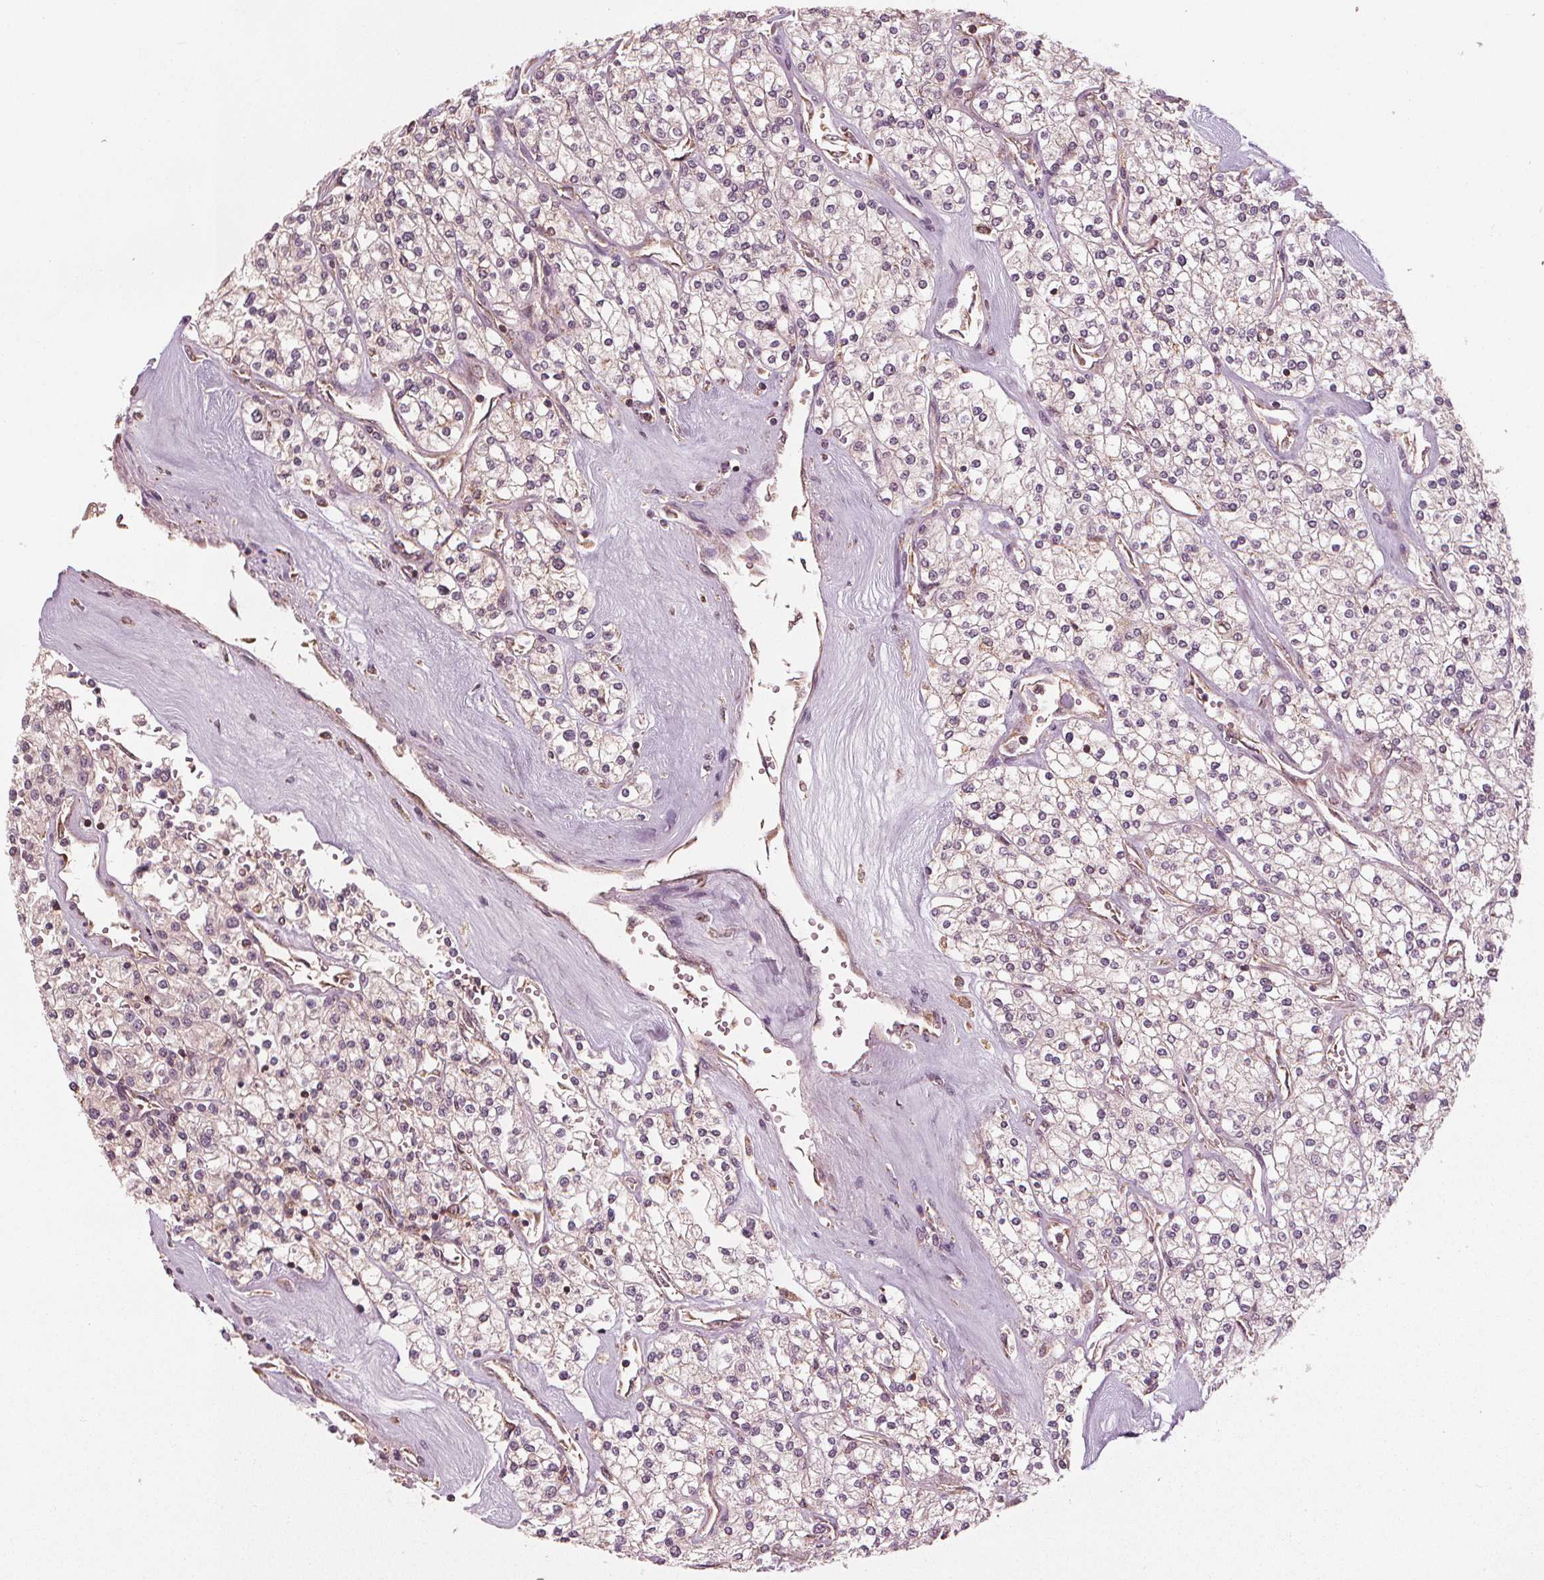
{"staining": {"intensity": "weak", "quantity": "<25%", "location": "cytoplasmic/membranous"}, "tissue": "renal cancer", "cell_type": "Tumor cells", "image_type": "cancer", "snomed": [{"axis": "morphology", "description": "Adenocarcinoma, NOS"}, {"axis": "topography", "description": "Kidney"}], "caption": "Immunohistochemistry histopathology image of neoplastic tissue: human renal cancer (adenocarcinoma) stained with DAB (3,3'-diaminobenzidine) displays no significant protein staining in tumor cells.", "gene": "GNB2", "patient": {"sex": "male", "age": 80}}